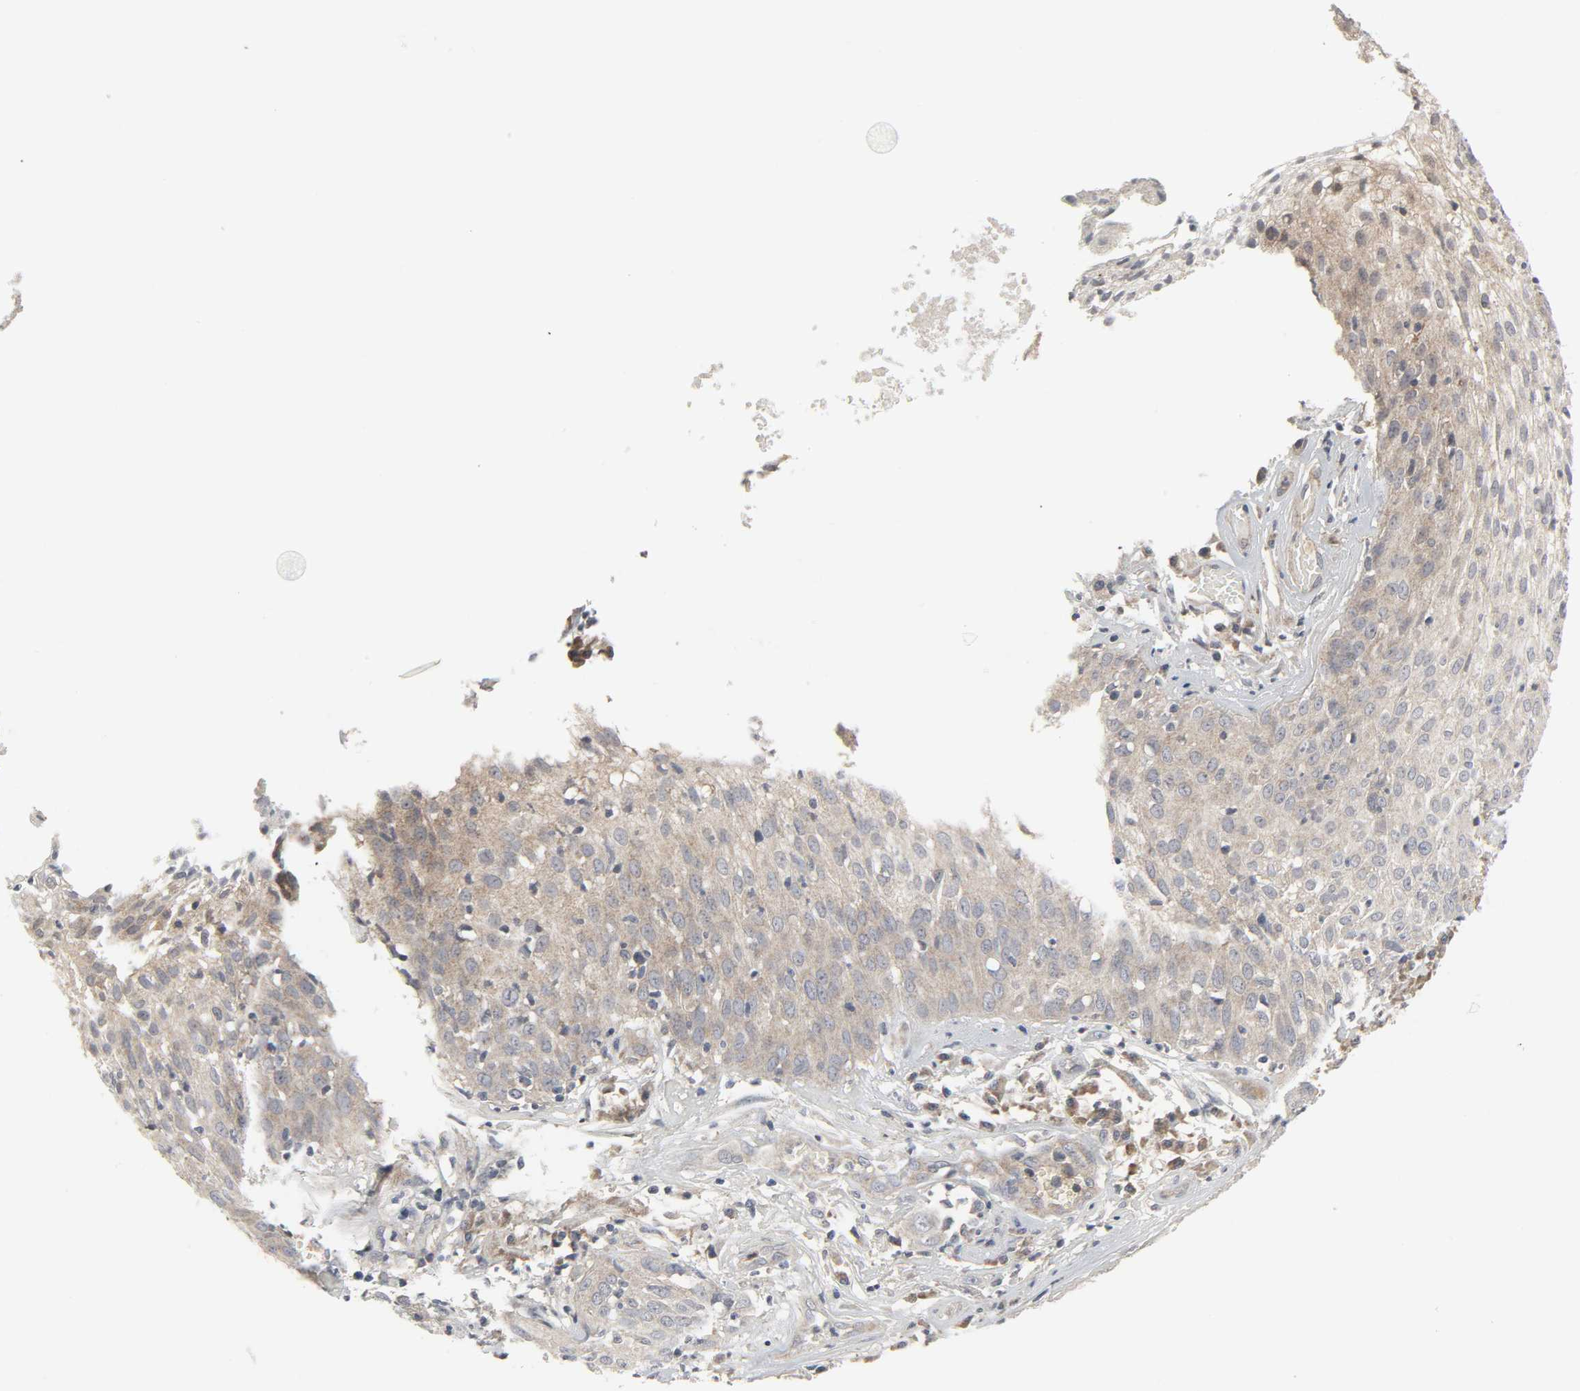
{"staining": {"intensity": "moderate", "quantity": "25%-75%", "location": "cytoplasmic/membranous"}, "tissue": "skin cancer", "cell_type": "Tumor cells", "image_type": "cancer", "snomed": [{"axis": "morphology", "description": "Squamous cell carcinoma, NOS"}, {"axis": "topography", "description": "Skin"}], "caption": "Brown immunohistochemical staining in skin squamous cell carcinoma reveals moderate cytoplasmic/membranous staining in about 25%-75% of tumor cells. (IHC, brightfield microscopy, high magnification).", "gene": "CLIP1", "patient": {"sex": "male", "age": 65}}